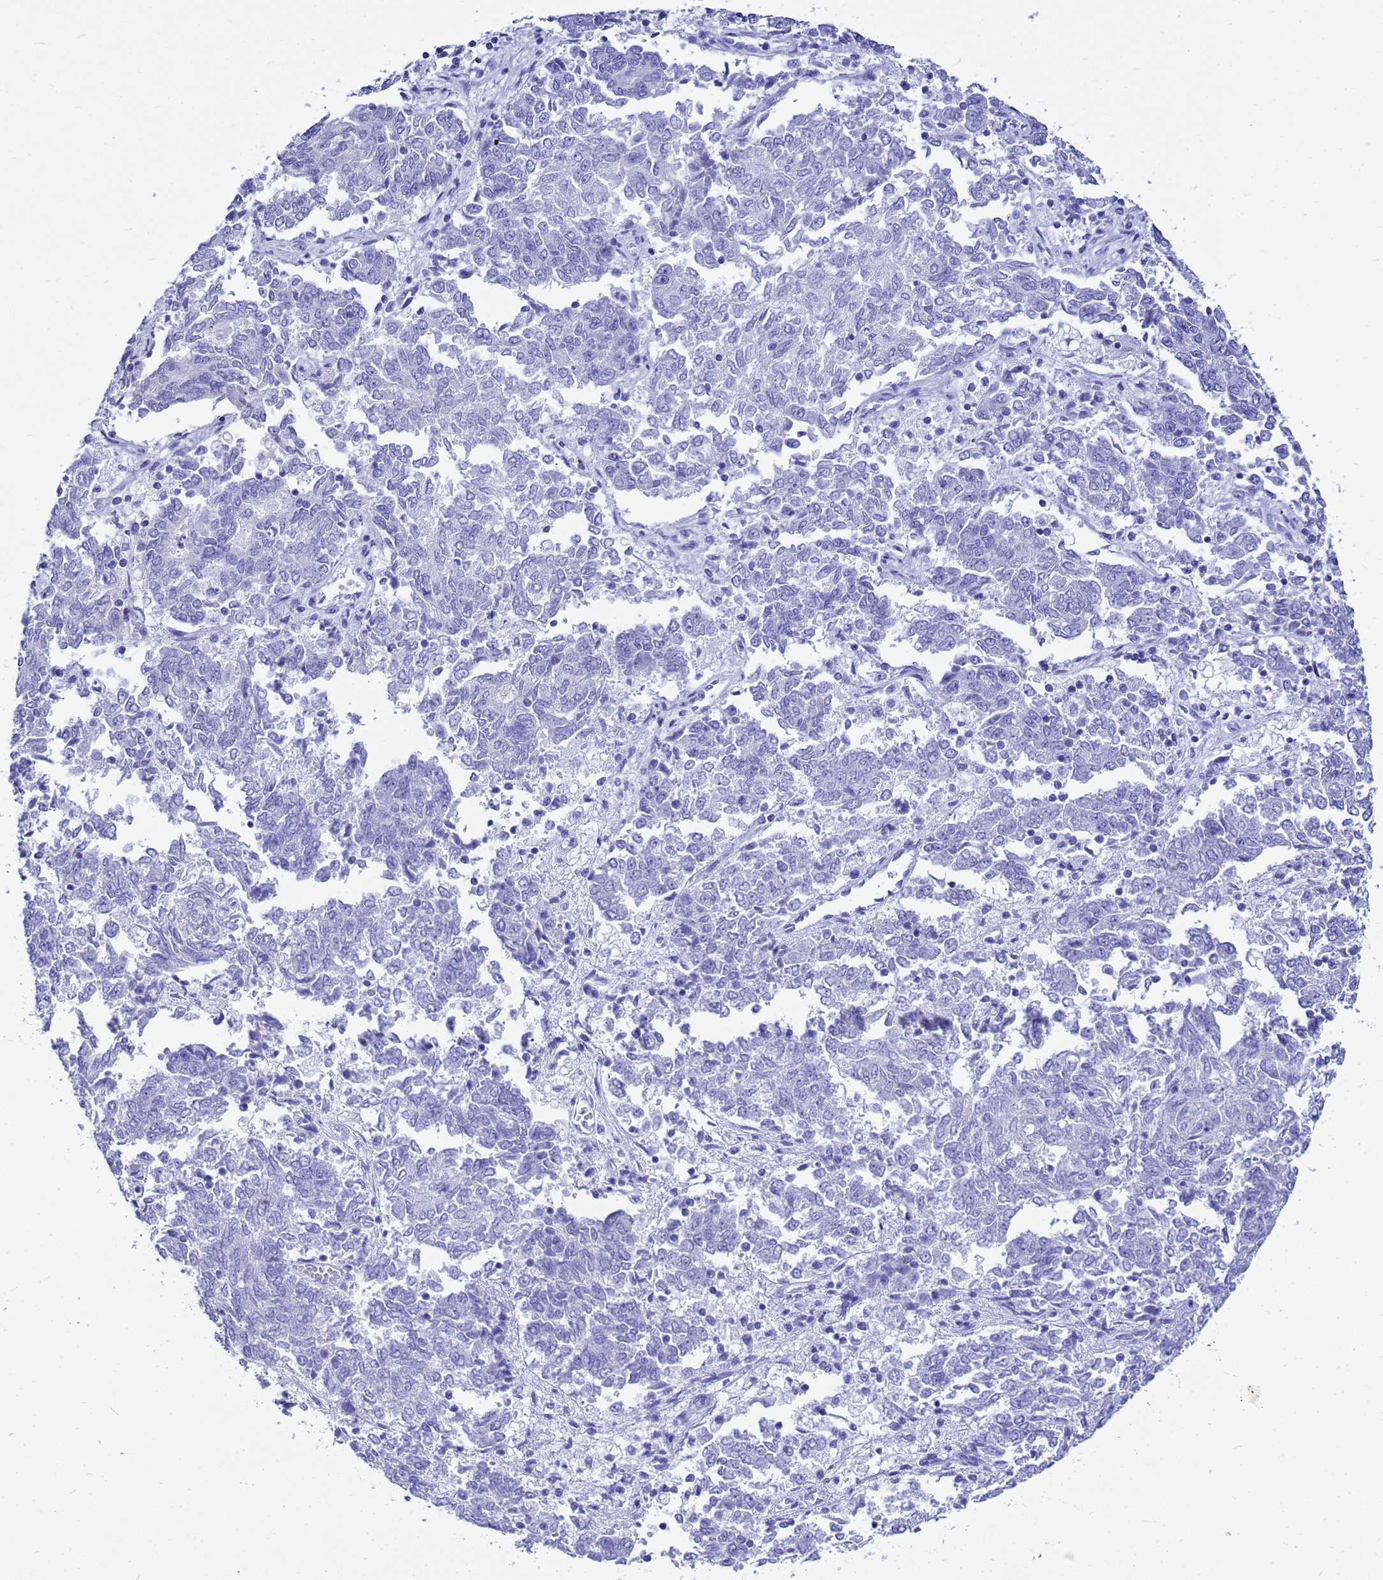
{"staining": {"intensity": "negative", "quantity": "none", "location": "none"}, "tissue": "endometrial cancer", "cell_type": "Tumor cells", "image_type": "cancer", "snomed": [{"axis": "morphology", "description": "Adenocarcinoma, NOS"}, {"axis": "topography", "description": "Endometrium"}], "caption": "Endometrial cancer (adenocarcinoma) was stained to show a protein in brown. There is no significant positivity in tumor cells. (Stains: DAB immunohistochemistry (IHC) with hematoxylin counter stain, Microscopy: brightfield microscopy at high magnification).", "gene": "CKB", "patient": {"sex": "female", "age": 80}}